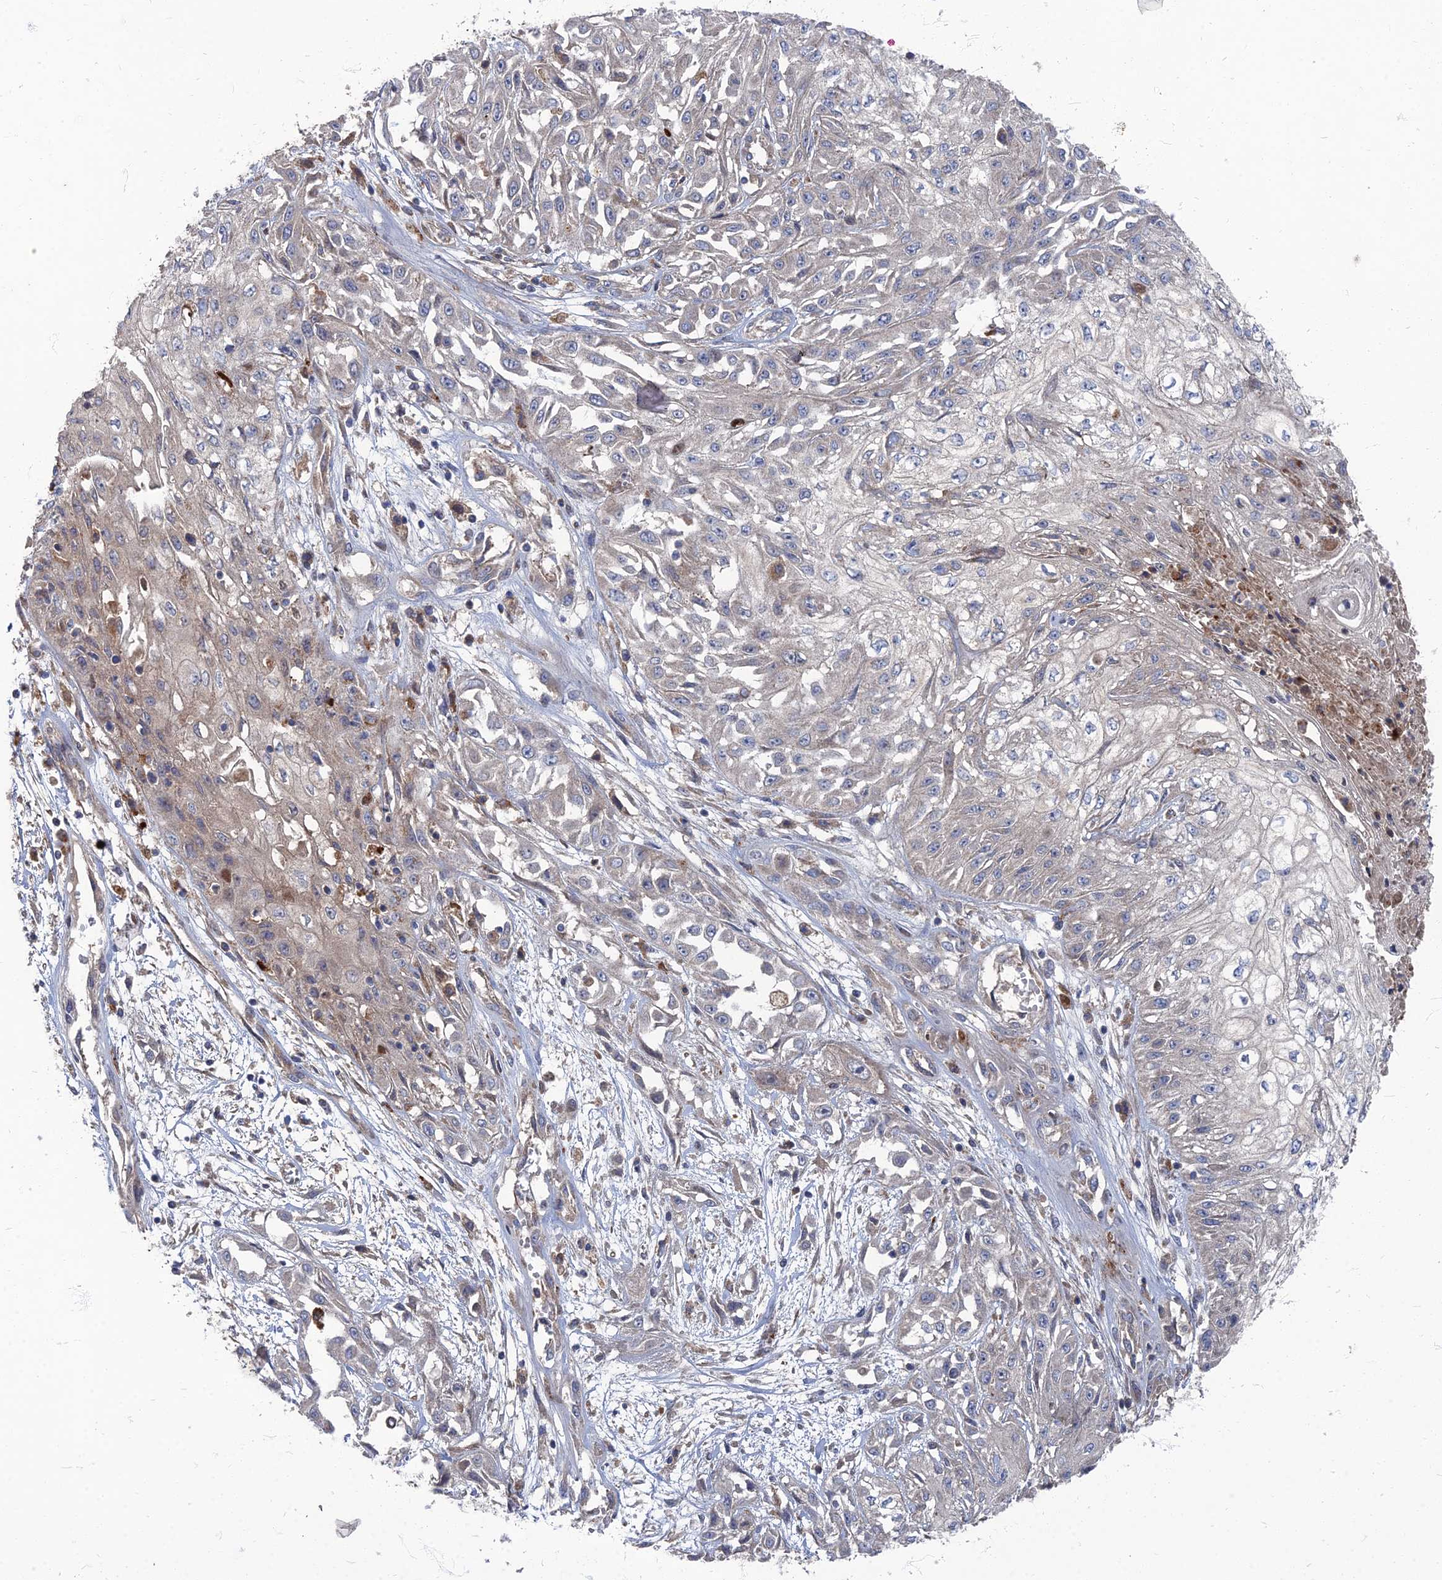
{"staining": {"intensity": "weak", "quantity": "<25%", "location": "cytoplasmic/membranous"}, "tissue": "skin cancer", "cell_type": "Tumor cells", "image_type": "cancer", "snomed": [{"axis": "morphology", "description": "Squamous cell carcinoma, NOS"}, {"axis": "morphology", "description": "Squamous cell carcinoma, metastatic, NOS"}, {"axis": "topography", "description": "Skin"}, {"axis": "topography", "description": "Lymph node"}], "caption": "Immunohistochemistry (IHC) histopathology image of human squamous cell carcinoma (skin) stained for a protein (brown), which shows no expression in tumor cells. (DAB (3,3'-diaminobenzidine) immunohistochemistry (IHC) with hematoxylin counter stain).", "gene": "PPCDC", "patient": {"sex": "male", "age": 75}}